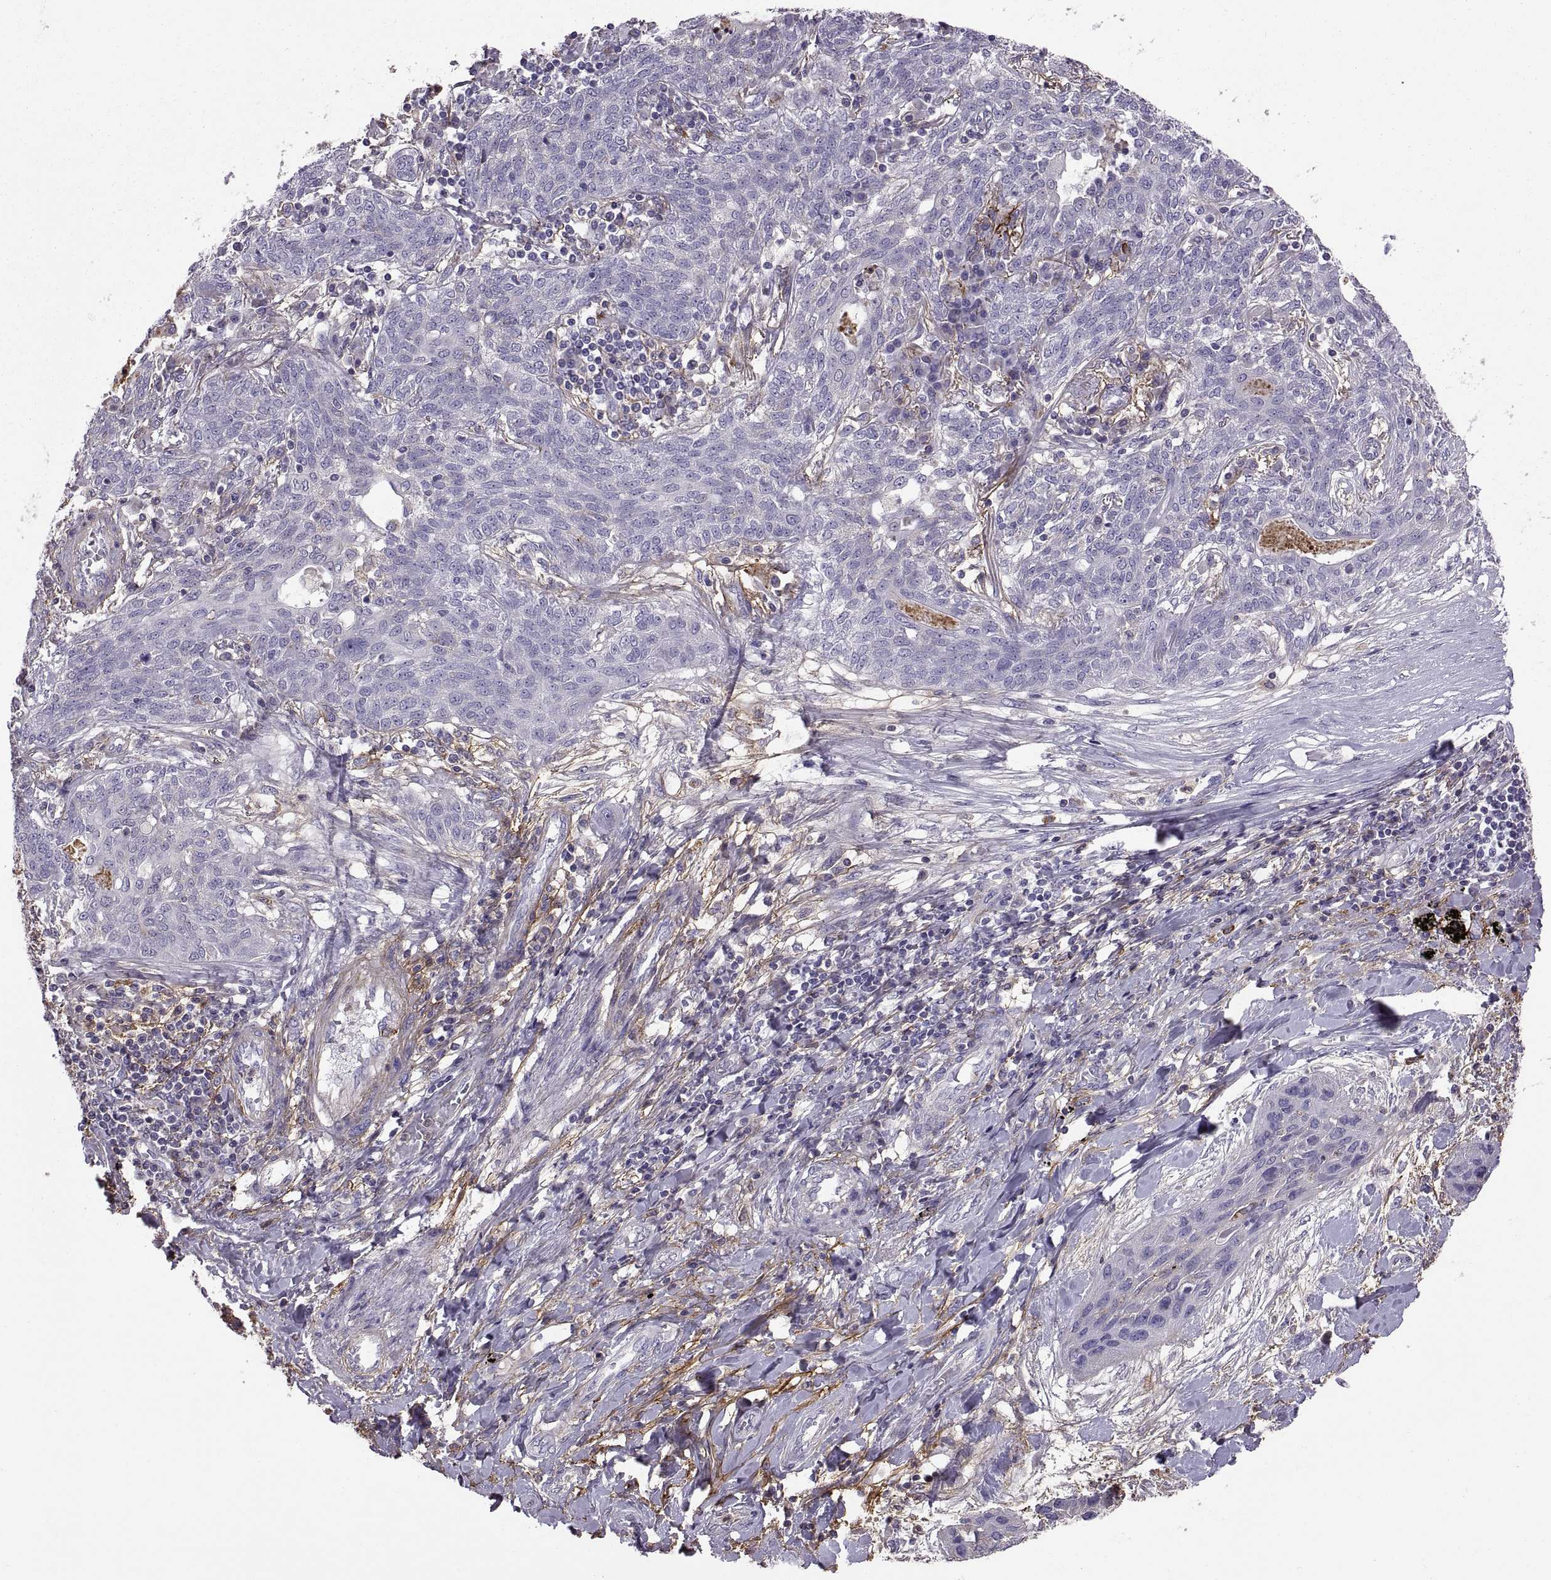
{"staining": {"intensity": "negative", "quantity": "none", "location": "none"}, "tissue": "lung cancer", "cell_type": "Tumor cells", "image_type": "cancer", "snomed": [{"axis": "morphology", "description": "Squamous cell carcinoma, NOS"}, {"axis": "topography", "description": "Lung"}], "caption": "A histopathology image of human lung squamous cell carcinoma is negative for staining in tumor cells. (IHC, brightfield microscopy, high magnification).", "gene": "EMILIN2", "patient": {"sex": "female", "age": 70}}